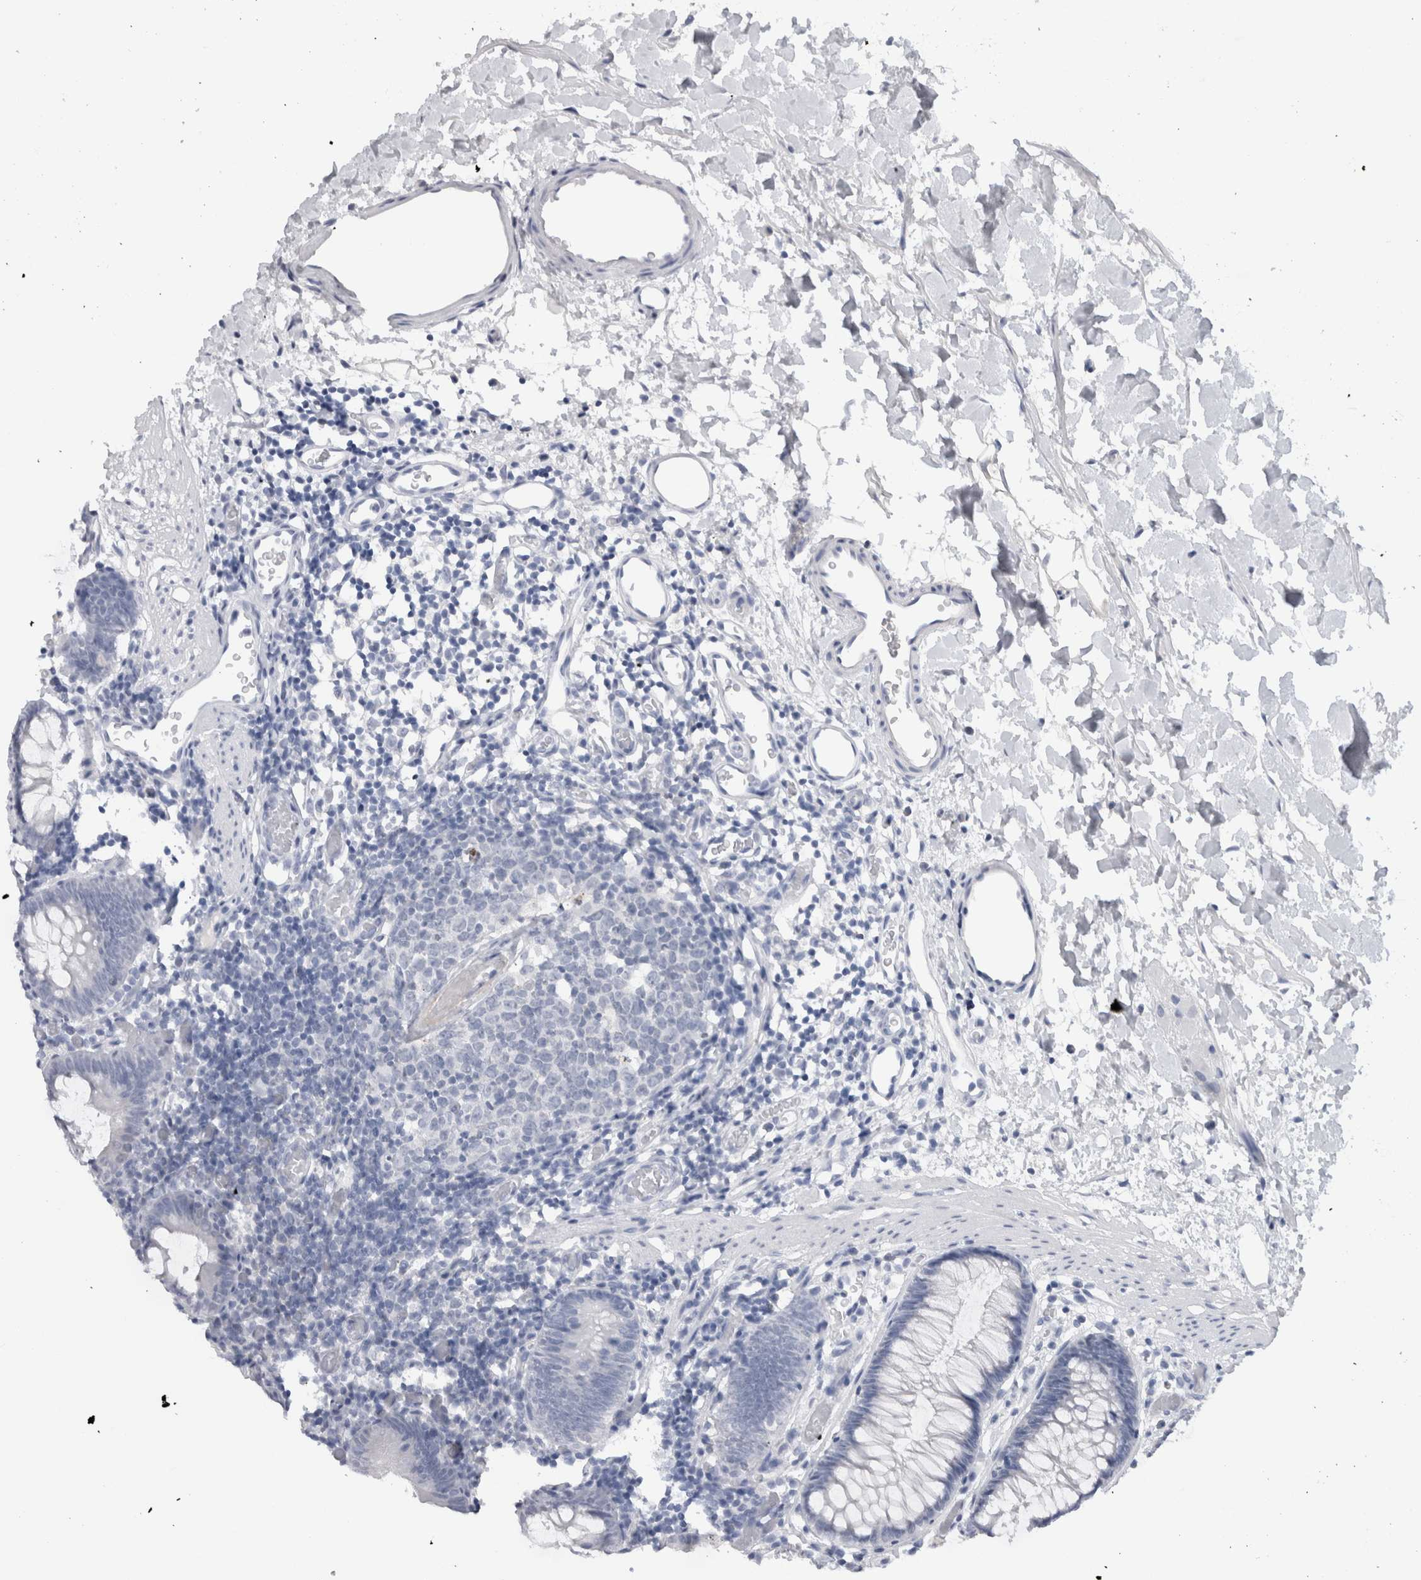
{"staining": {"intensity": "negative", "quantity": "none", "location": "none"}, "tissue": "colon", "cell_type": "Endothelial cells", "image_type": "normal", "snomed": [{"axis": "morphology", "description": "Normal tissue, NOS"}, {"axis": "topography", "description": "Colon"}], "caption": "Immunohistochemistry (IHC) of benign human colon shows no expression in endothelial cells. (Stains: DAB (3,3'-diaminobenzidine) immunohistochemistry with hematoxylin counter stain, Microscopy: brightfield microscopy at high magnification).", "gene": "ADAM2", "patient": {"sex": "male", "age": 14}}